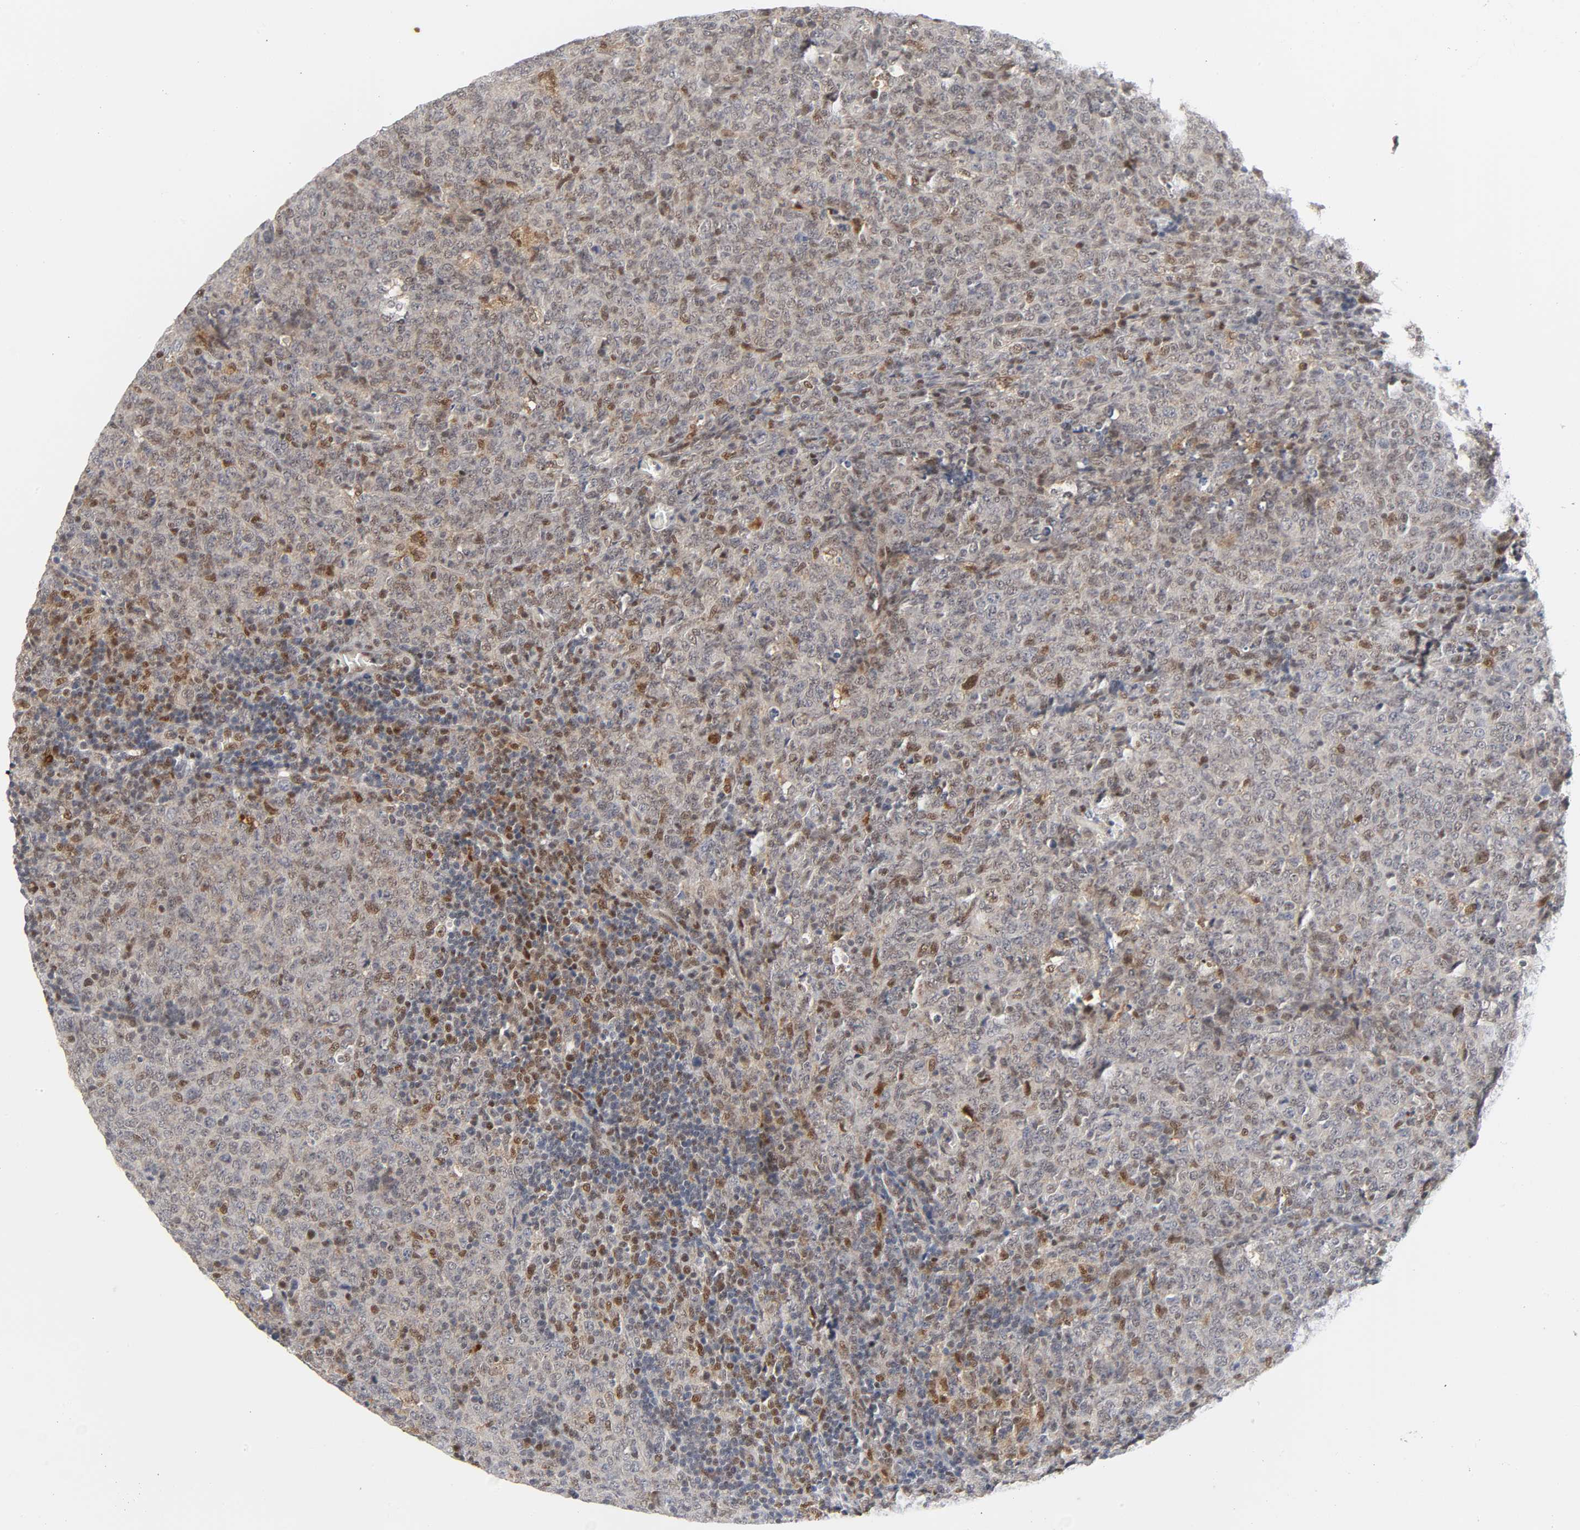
{"staining": {"intensity": "strong", "quantity": "25%-75%", "location": "nuclear"}, "tissue": "lymphoma", "cell_type": "Tumor cells", "image_type": "cancer", "snomed": [{"axis": "morphology", "description": "Malignant lymphoma, non-Hodgkin's type, High grade"}, {"axis": "topography", "description": "Tonsil"}], "caption": "Lymphoma stained for a protein exhibits strong nuclear positivity in tumor cells. The staining is performed using DAB (3,3'-diaminobenzidine) brown chromogen to label protein expression. The nuclei are counter-stained blue using hematoxylin.", "gene": "KAT2B", "patient": {"sex": "female", "age": 36}}